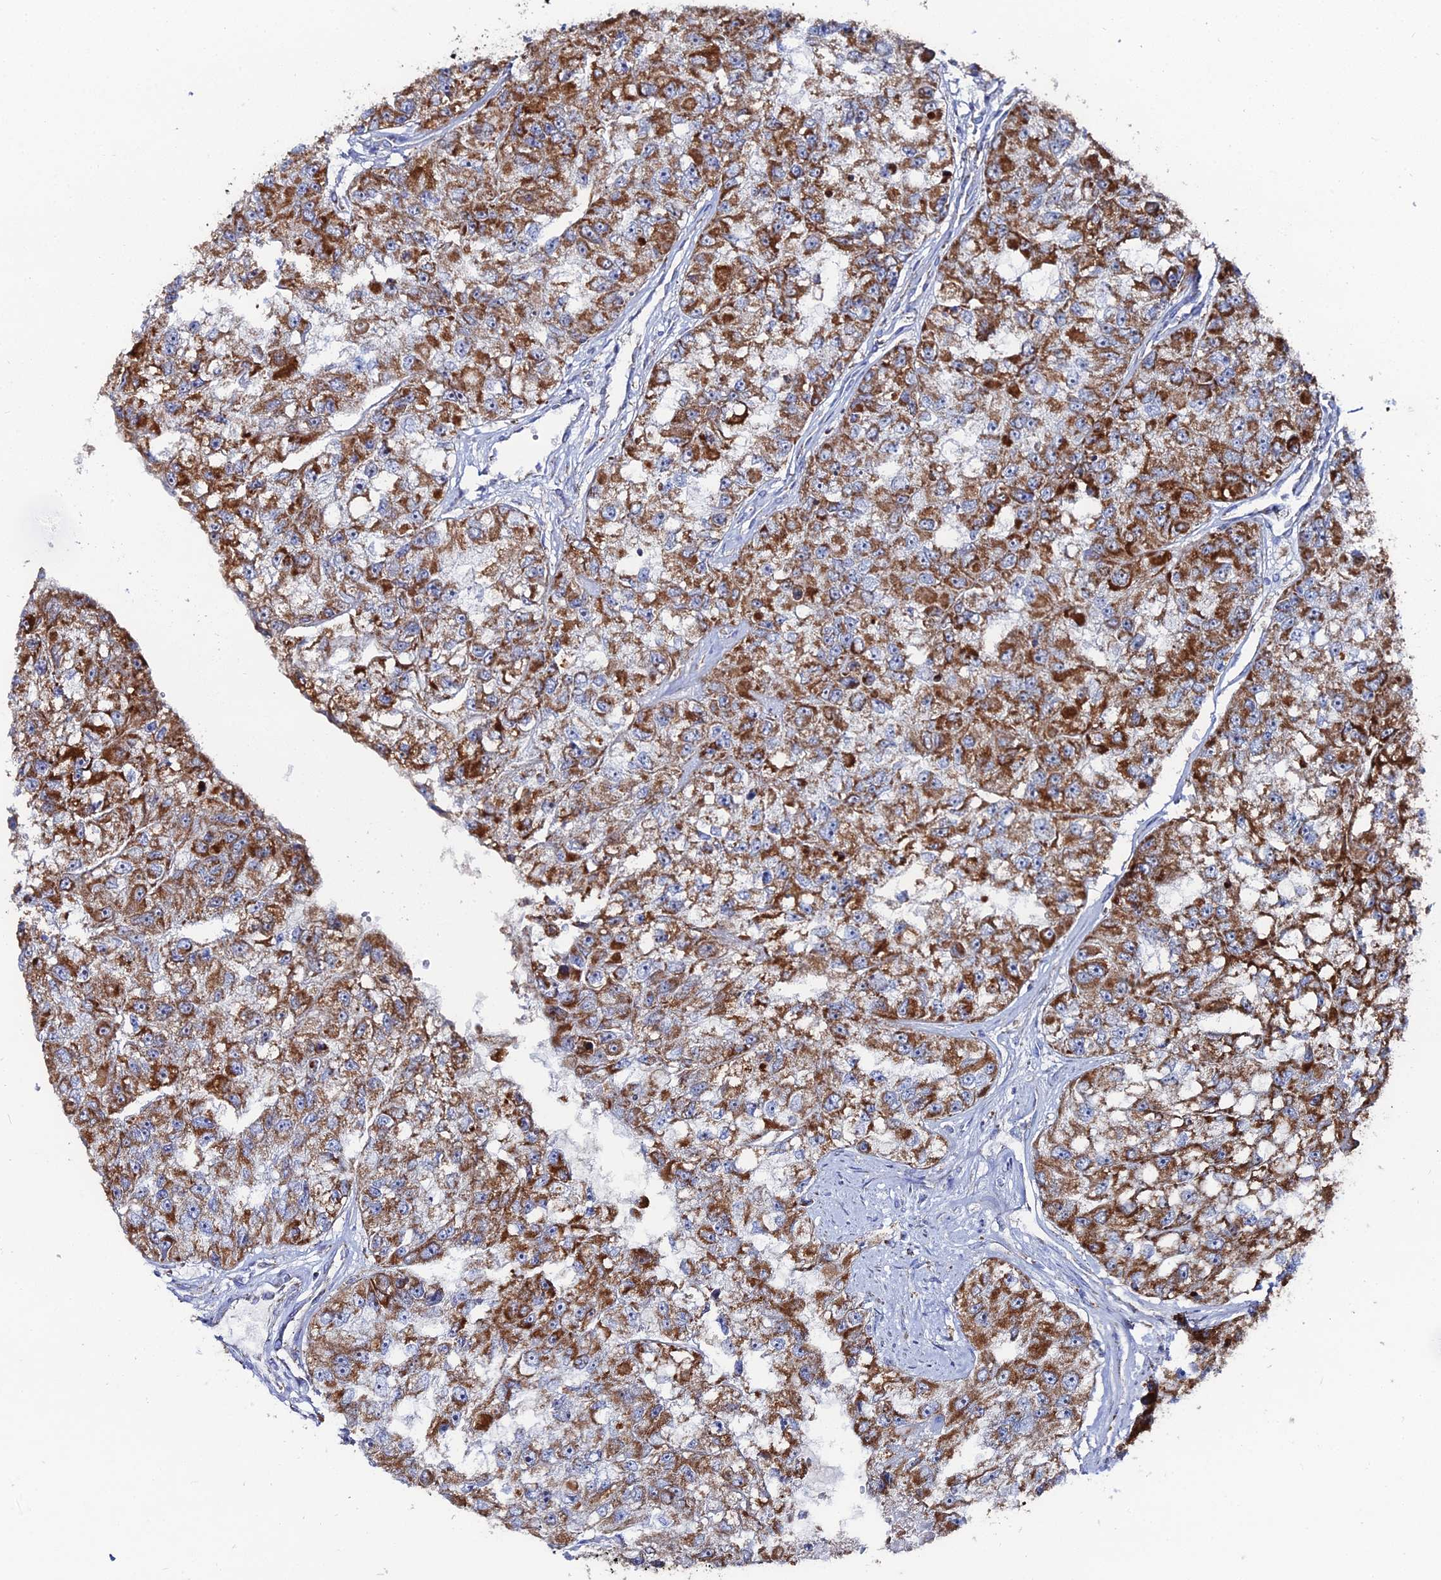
{"staining": {"intensity": "strong", "quantity": ">75%", "location": "cytoplasmic/membranous"}, "tissue": "renal cancer", "cell_type": "Tumor cells", "image_type": "cancer", "snomed": [{"axis": "morphology", "description": "Adenocarcinoma, NOS"}, {"axis": "topography", "description": "Kidney"}], "caption": "Immunohistochemical staining of human renal adenocarcinoma exhibits strong cytoplasmic/membranous protein positivity in about >75% of tumor cells.", "gene": "MPC1", "patient": {"sex": "male", "age": 63}}